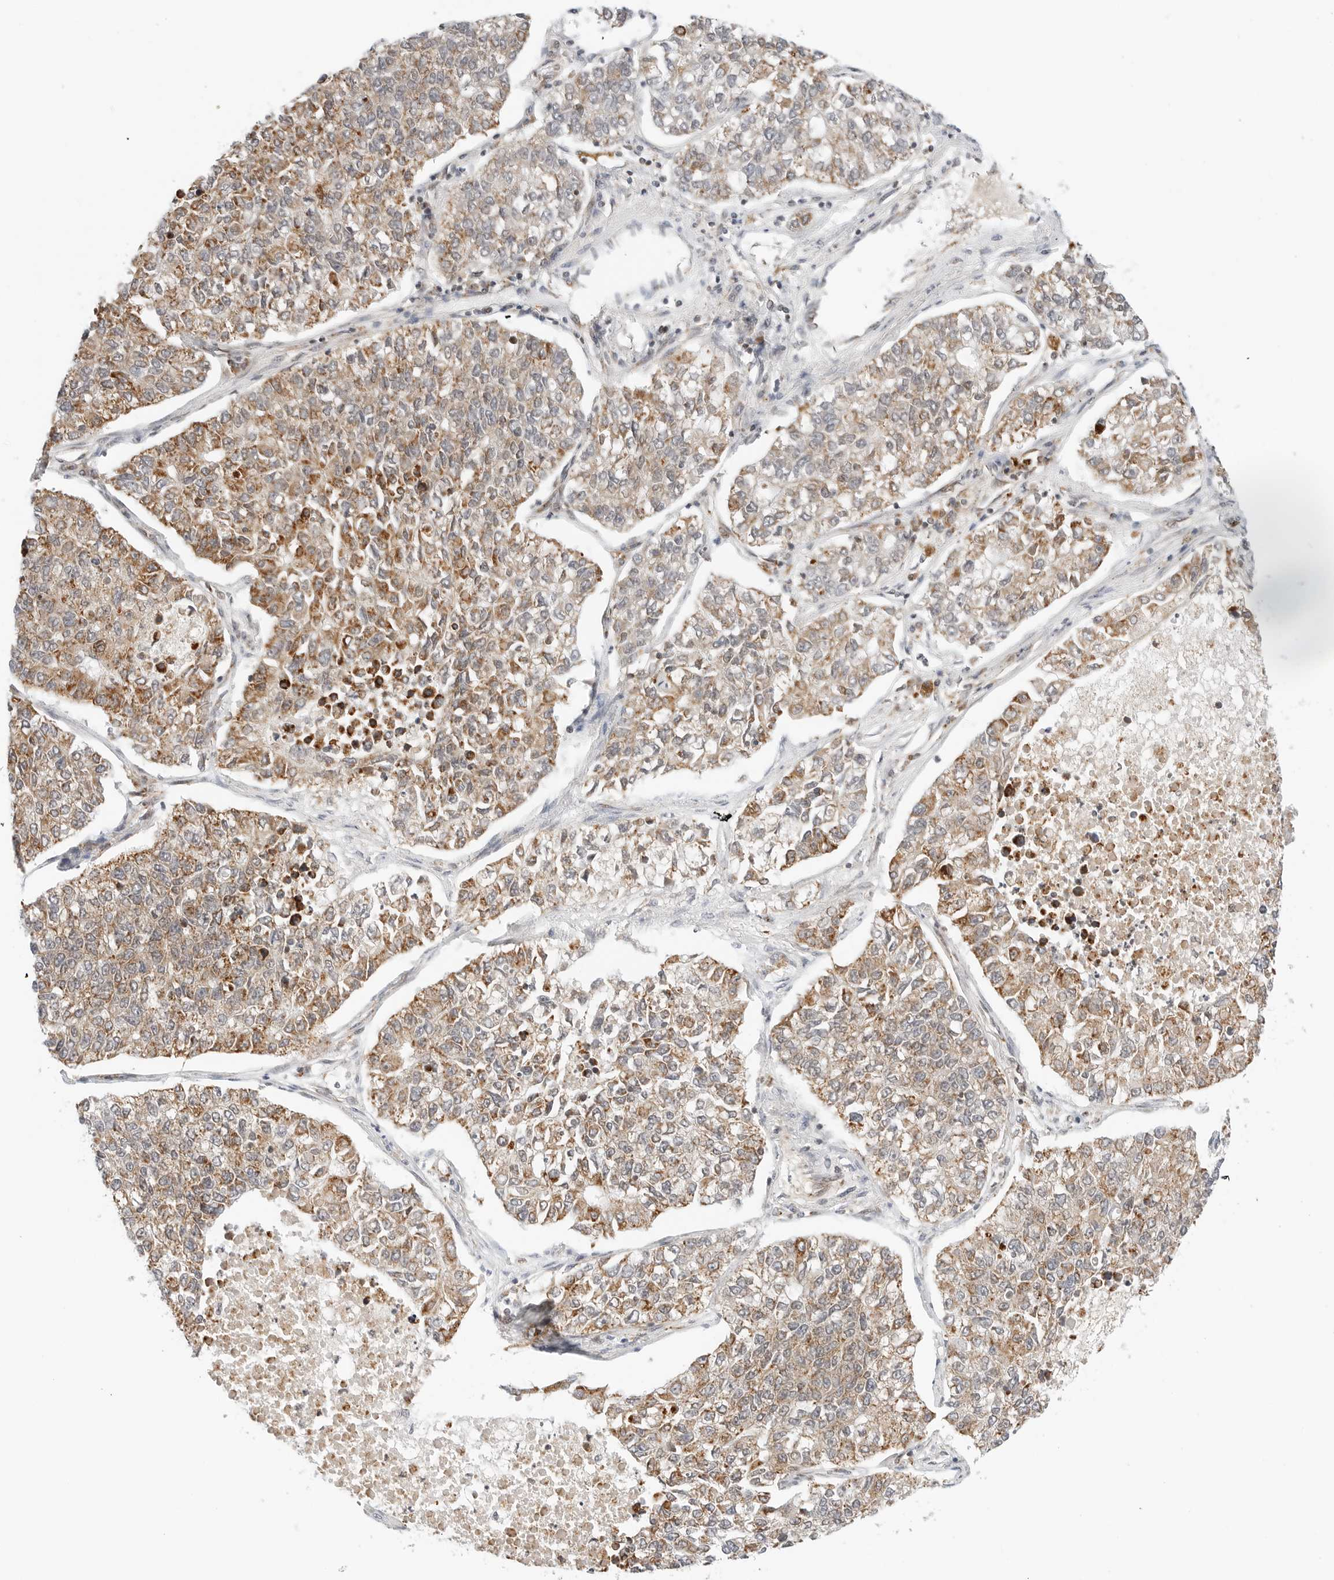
{"staining": {"intensity": "moderate", "quantity": ">75%", "location": "cytoplasmic/membranous"}, "tissue": "lung cancer", "cell_type": "Tumor cells", "image_type": "cancer", "snomed": [{"axis": "morphology", "description": "Adenocarcinoma, NOS"}, {"axis": "topography", "description": "Lung"}], "caption": "DAB immunohistochemical staining of lung adenocarcinoma reveals moderate cytoplasmic/membranous protein staining in approximately >75% of tumor cells. Immunohistochemistry (ihc) stains the protein in brown and the nuclei are stained blue.", "gene": "DYRK4", "patient": {"sex": "male", "age": 49}}